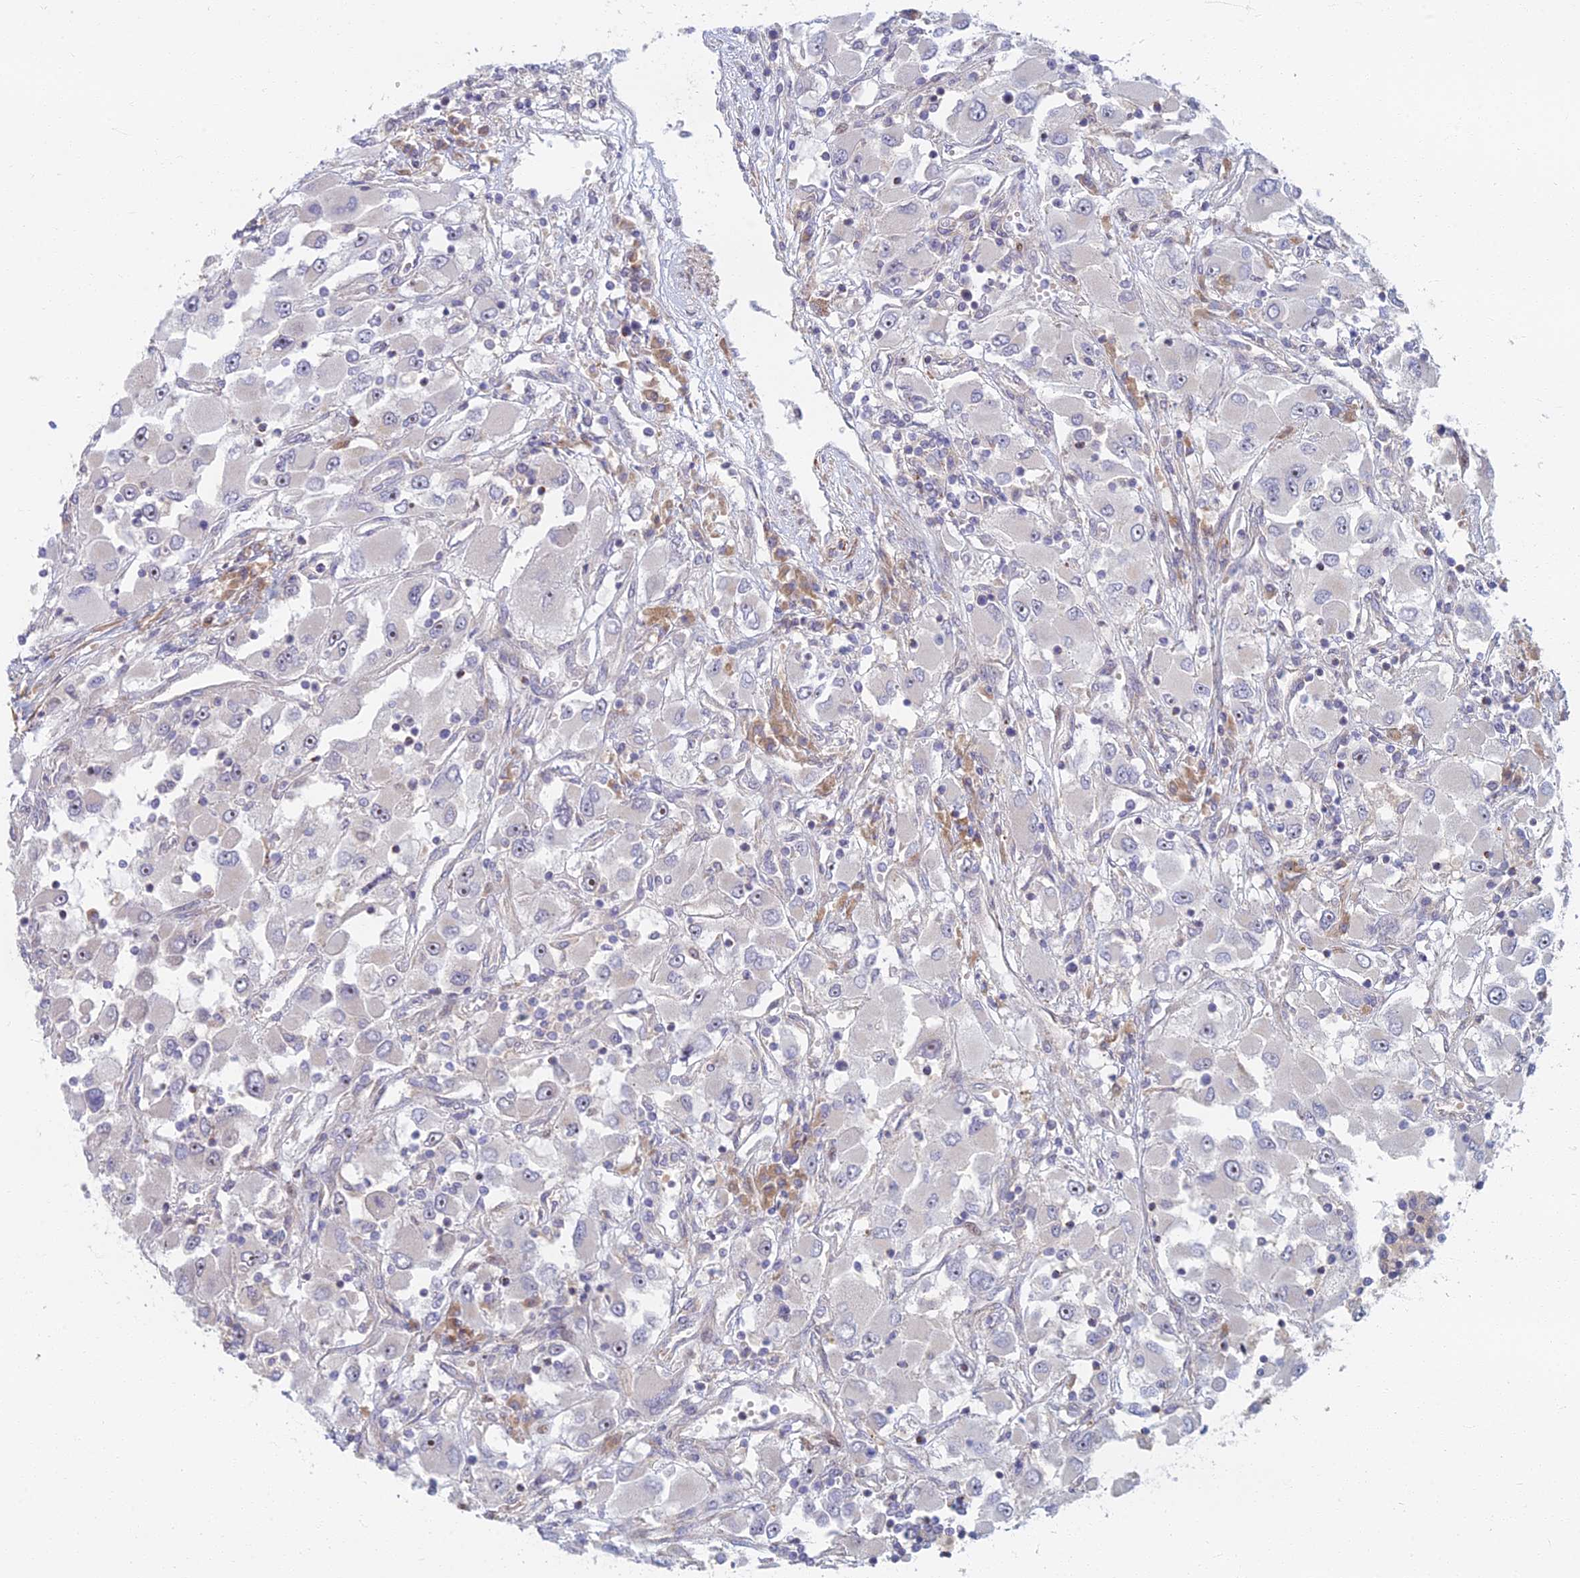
{"staining": {"intensity": "negative", "quantity": "none", "location": "none"}, "tissue": "renal cancer", "cell_type": "Tumor cells", "image_type": "cancer", "snomed": [{"axis": "morphology", "description": "Adenocarcinoma, NOS"}, {"axis": "topography", "description": "Kidney"}], "caption": "This is an immunohistochemistry (IHC) histopathology image of adenocarcinoma (renal). There is no positivity in tumor cells.", "gene": "C15orf40", "patient": {"sex": "female", "age": 52}}